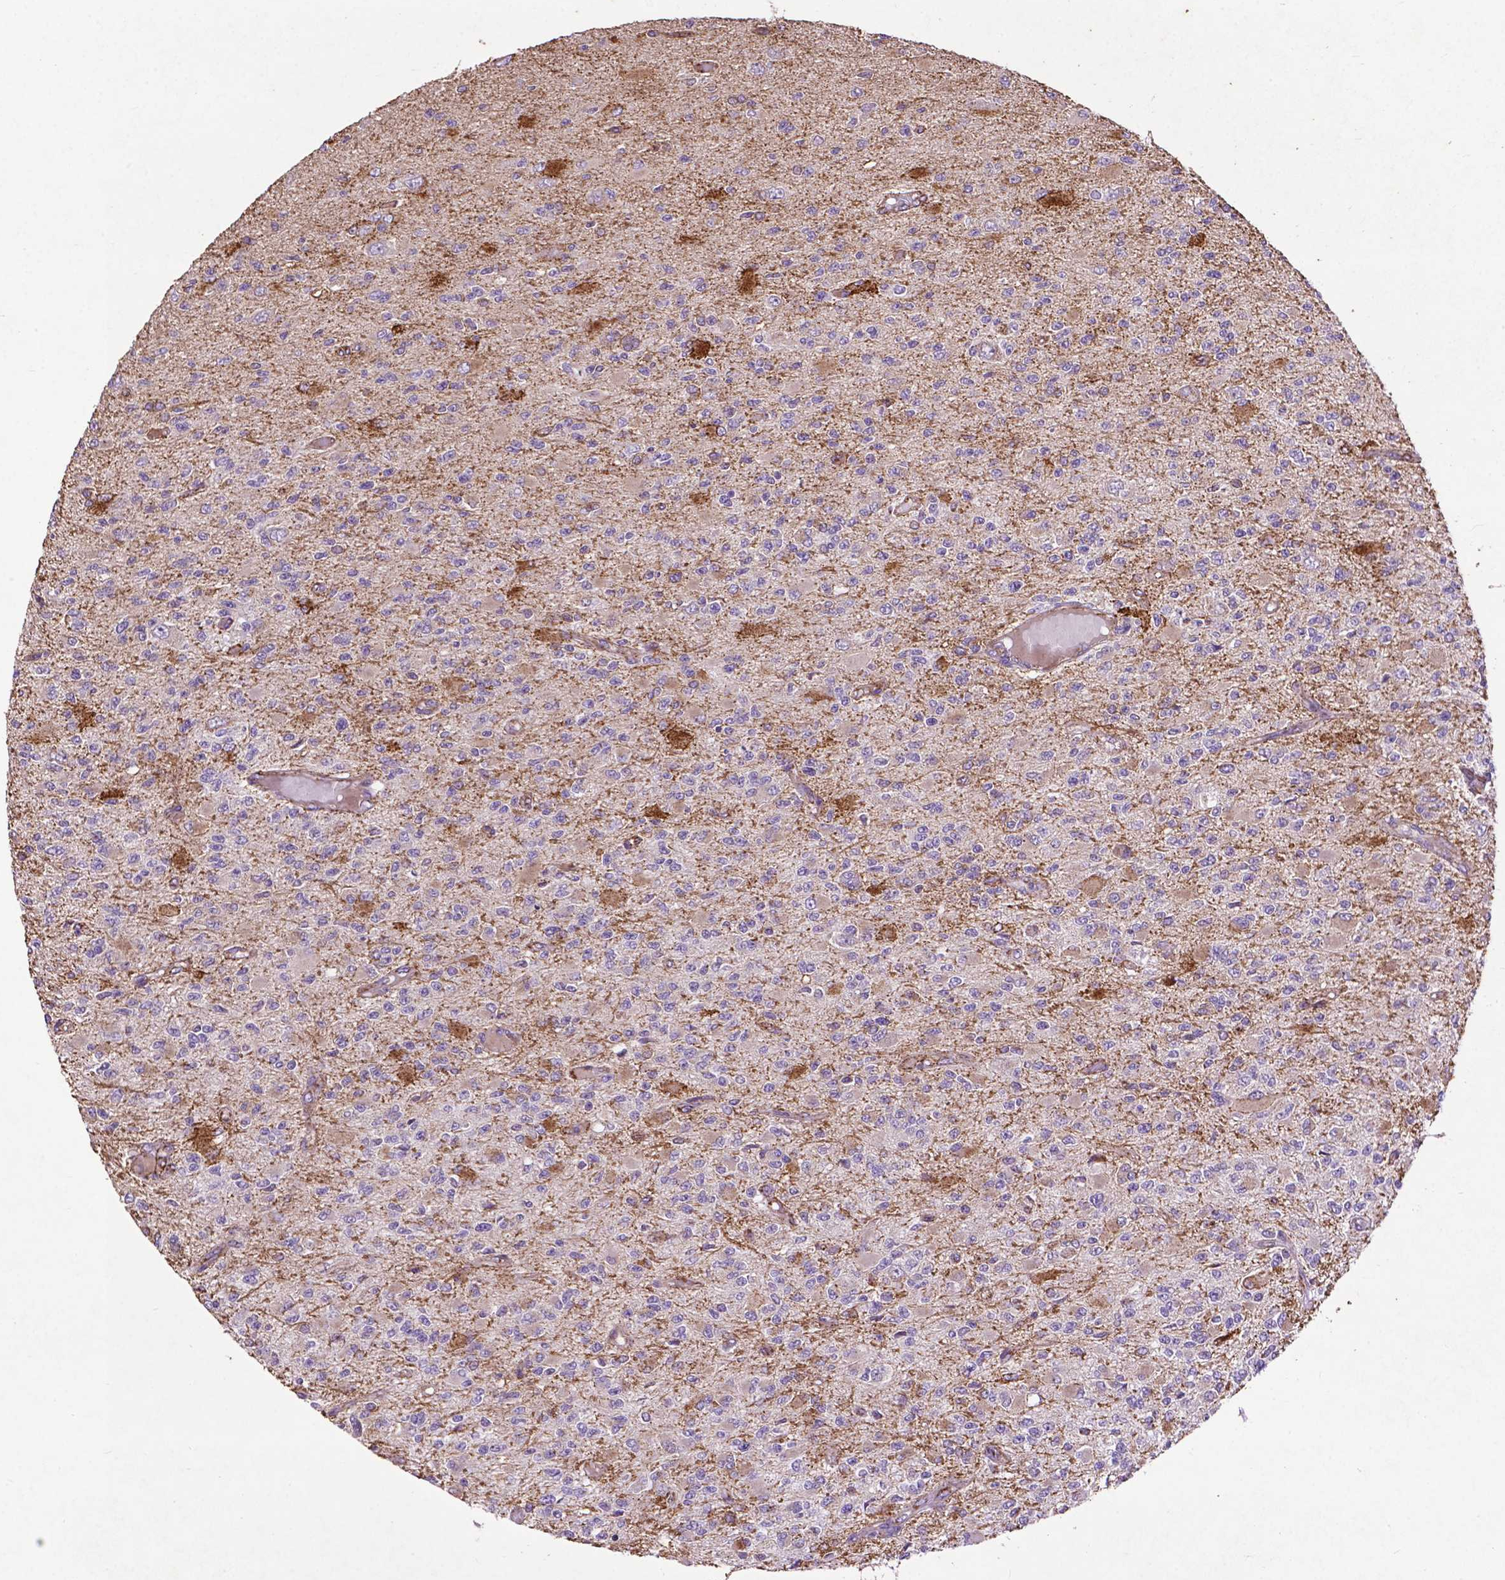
{"staining": {"intensity": "strong", "quantity": "<25%", "location": "cytoplasmic/membranous"}, "tissue": "glioma", "cell_type": "Tumor cells", "image_type": "cancer", "snomed": [{"axis": "morphology", "description": "Glioma, malignant, High grade"}, {"axis": "topography", "description": "Brain"}], "caption": "Glioma was stained to show a protein in brown. There is medium levels of strong cytoplasmic/membranous expression in about <25% of tumor cells.", "gene": "THEGL", "patient": {"sex": "female", "age": 63}}